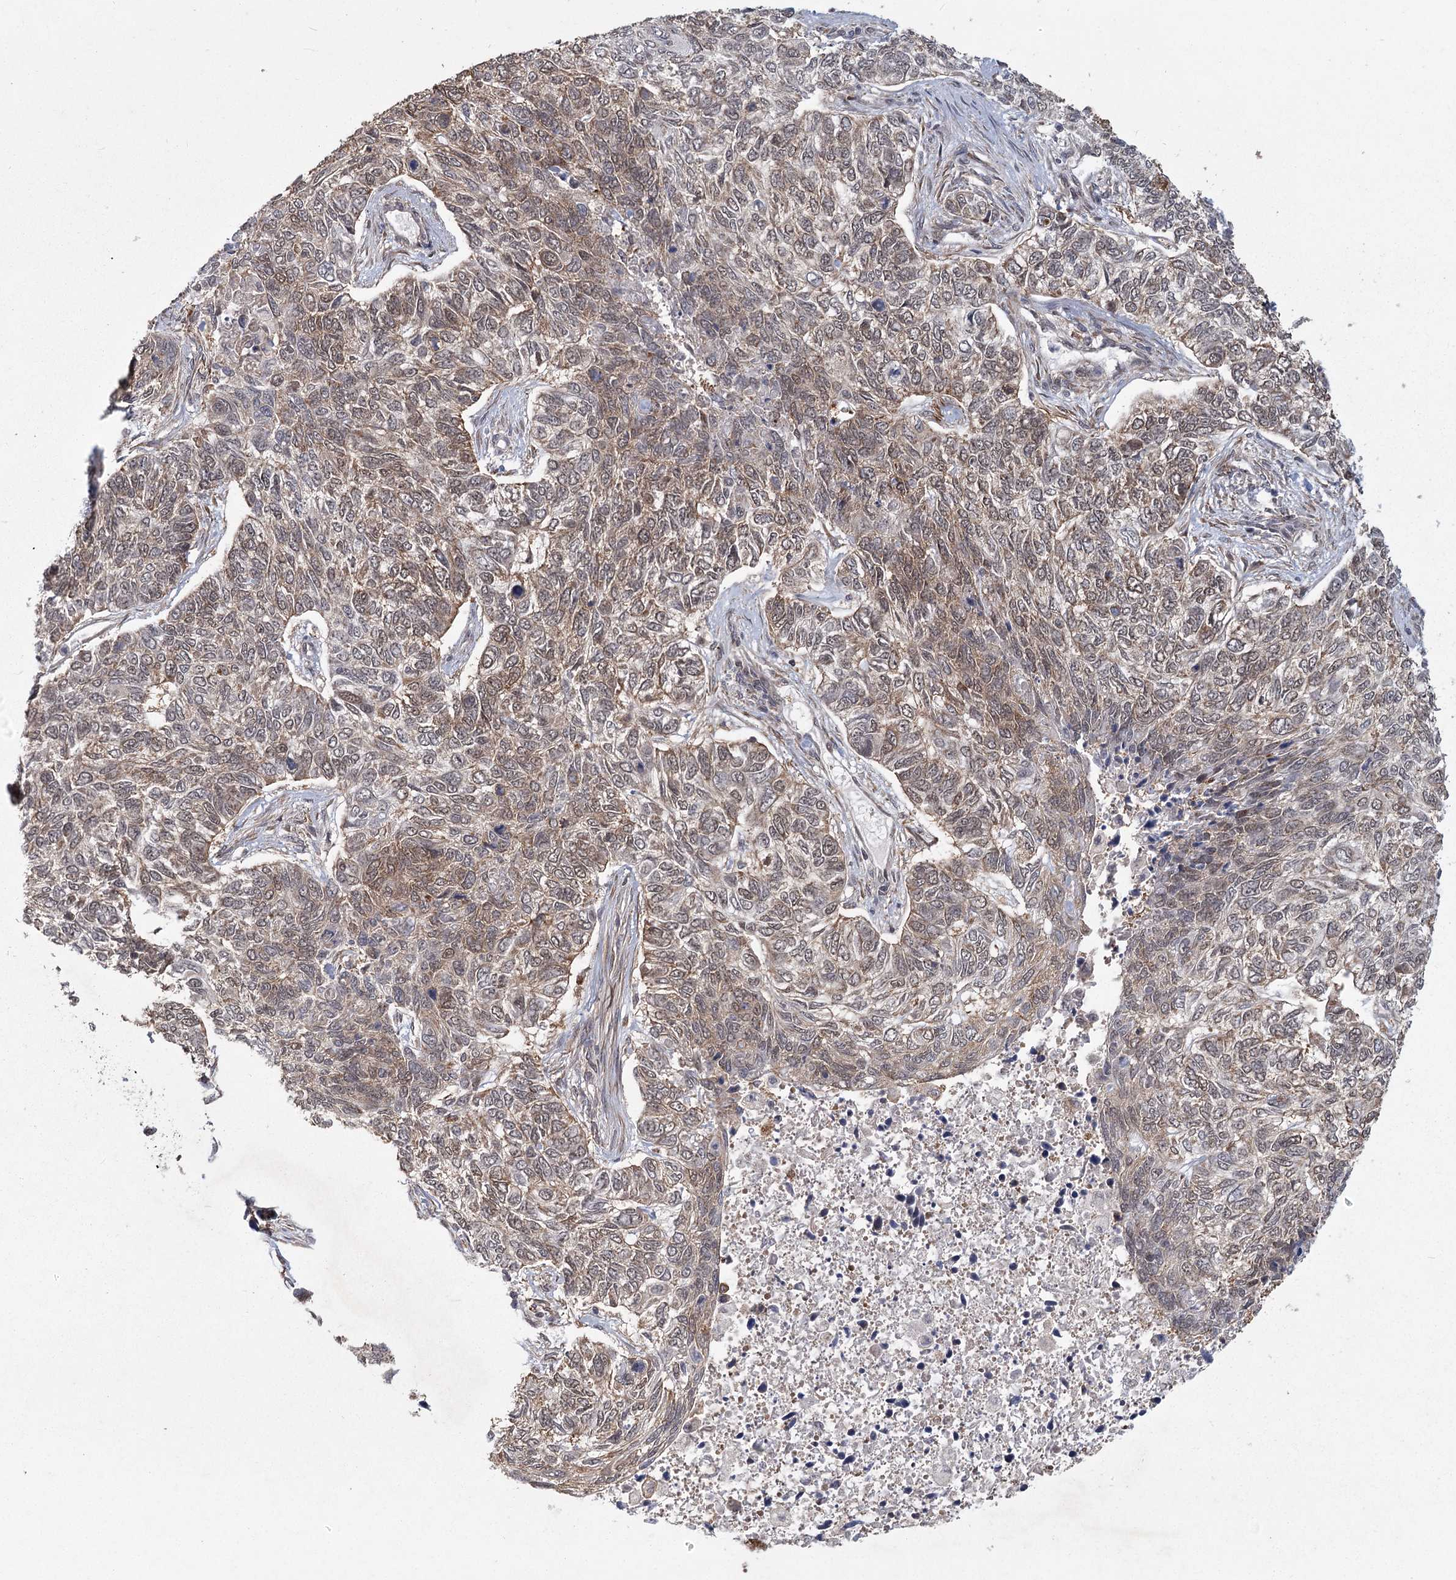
{"staining": {"intensity": "weak", "quantity": ">75%", "location": "cytoplasmic/membranous,nuclear"}, "tissue": "skin cancer", "cell_type": "Tumor cells", "image_type": "cancer", "snomed": [{"axis": "morphology", "description": "Basal cell carcinoma"}, {"axis": "topography", "description": "Skin"}], "caption": "A brown stain labels weak cytoplasmic/membranous and nuclear expression of a protein in skin basal cell carcinoma tumor cells.", "gene": "ZCCHC24", "patient": {"sex": "female", "age": 65}}